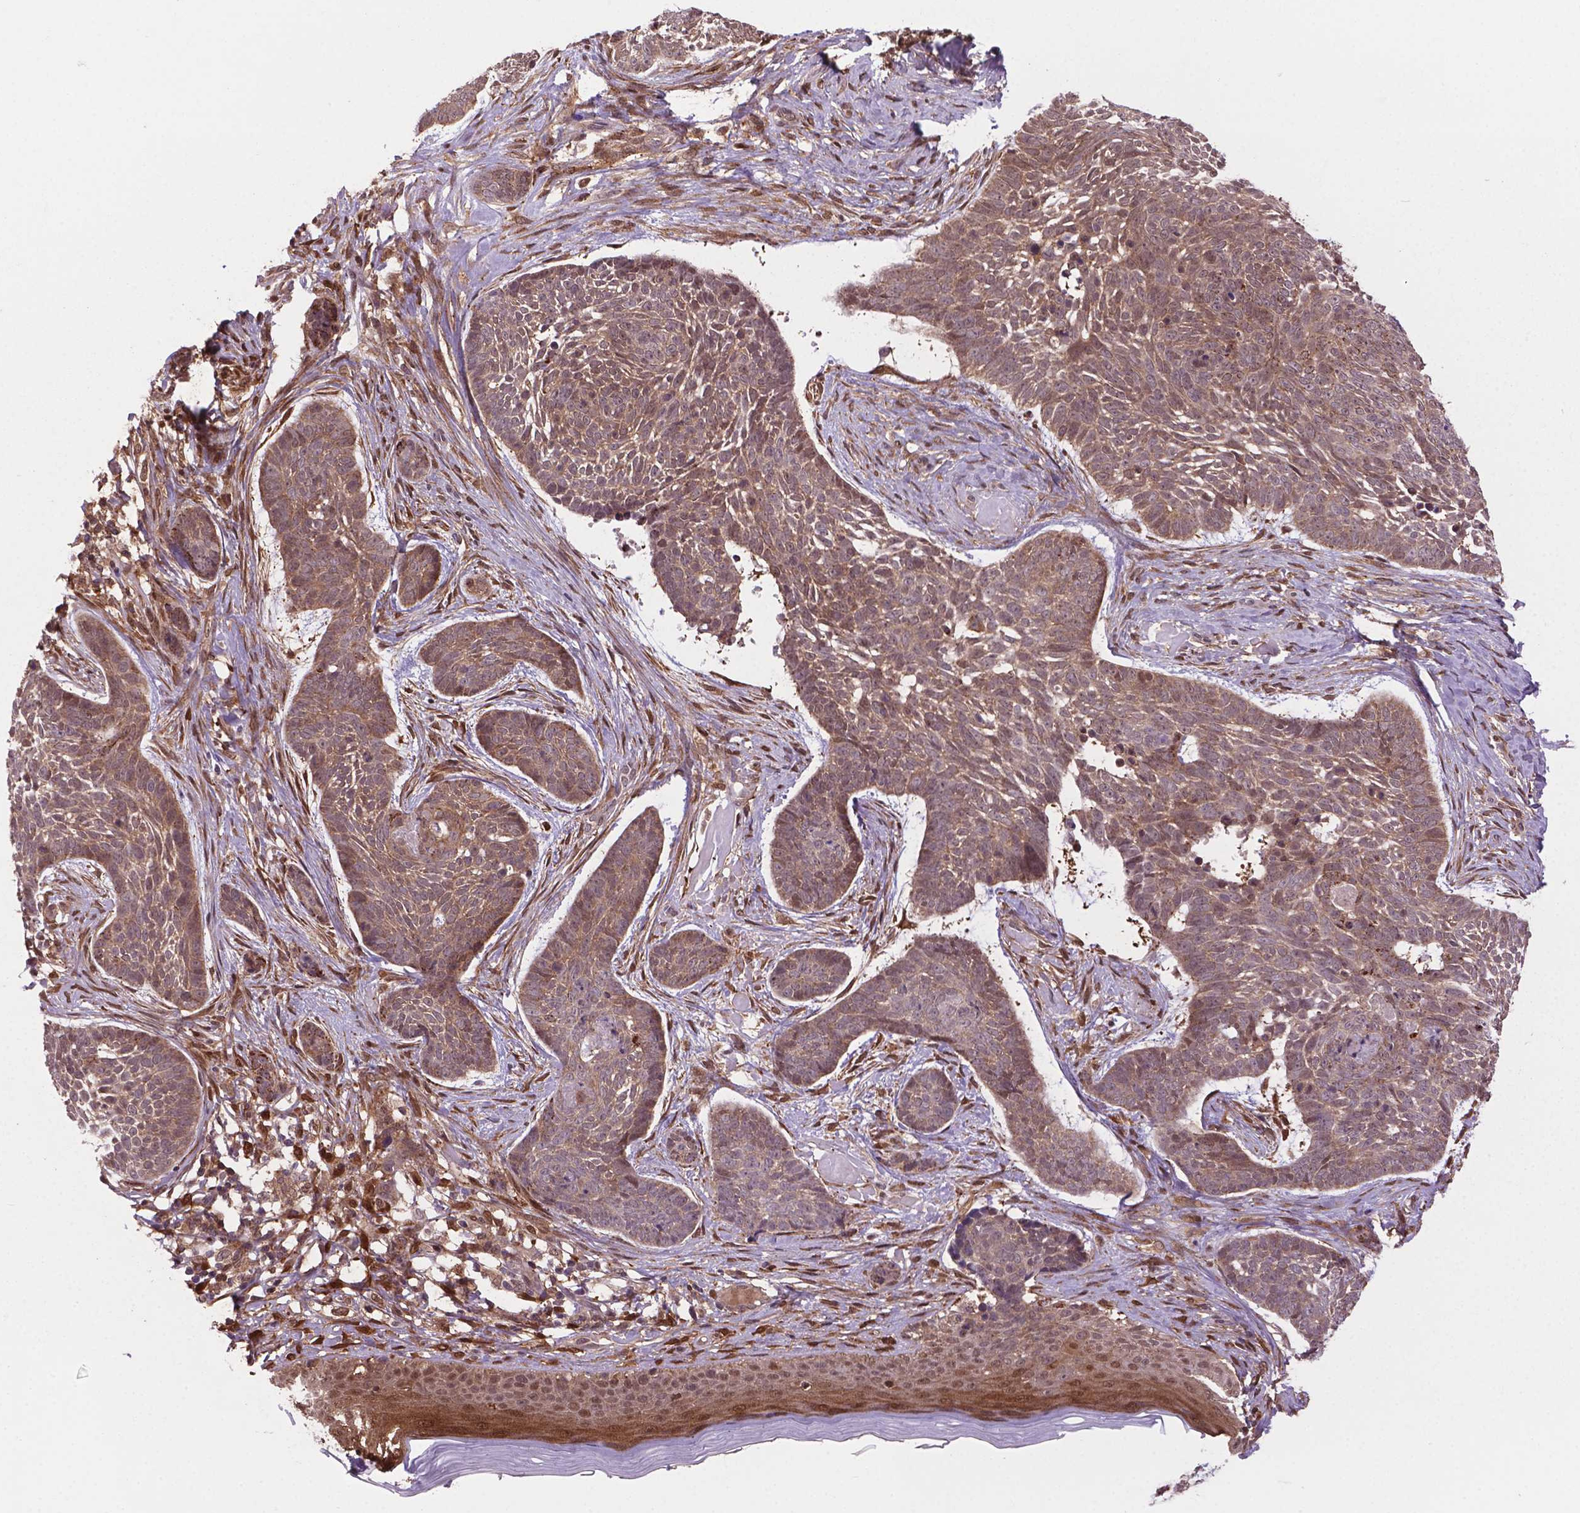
{"staining": {"intensity": "weak", "quantity": ">75%", "location": "cytoplasmic/membranous"}, "tissue": "skin cancer", "cell_type": "Tumor cells", "image_type": "cancer", "snomed": [{"axis": "morphology", "description": "Basal cell carcinoma"}, {"axis": "topography", "description": "Skin"}], "caption": "DAB (3,3'-diaminobenzidine) immunohistochemical staining of human basal cell carcinoma (skin) demonstrates weak cytoplasmic/membranous protein positivity in about >75% of tumor cells. The staining was performed using DAB (3,3'-diaminobenzidine) to visualize the protein expression in brown, while the nuclei were stained in blue with hematoxylin (Magnification: 20x).", "gene": "PLIN3", "patient": {"sex": "male", "age": 85}}